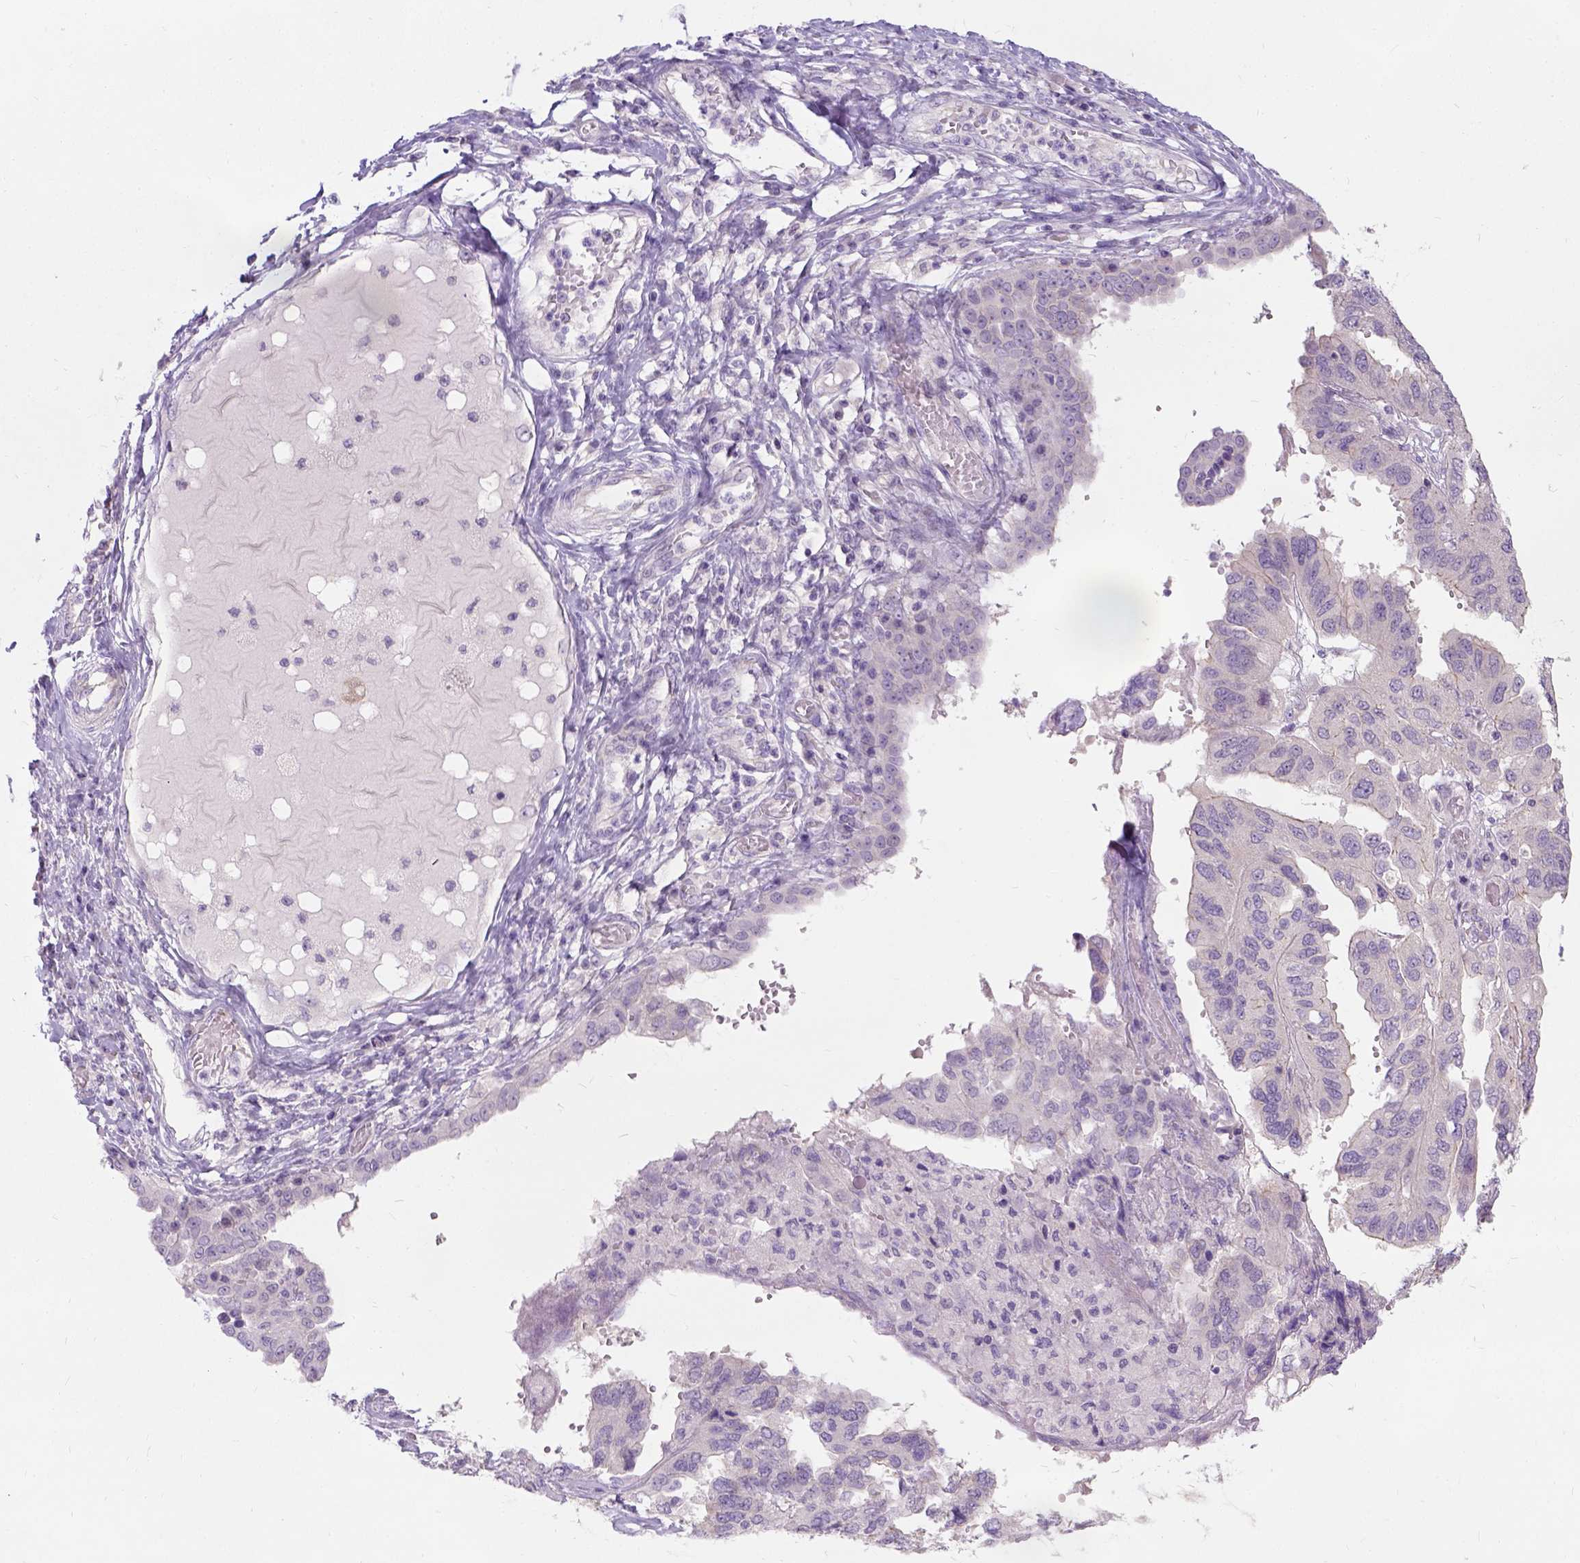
{"staining": {"intensity": "negative", "quantity": "none", "location": "none"}, "tissue": "ovarian cancer", "cell_type": "Tumor cells", "image_type": "cancer", "snomed": [{"axis": "morphology", "description": "Cystadenocarcinoma, serous, NOS"}, {"axis": "topography", "description": "Ovary"}], "caption": "A high-resolution micrograph shows IHC staining of ovarian cancer (serous cystadenocarcinoma), which displays no significant staining in tumor cells.", "gene": "C20orf144", "patient": {"sex": "female", "age": 79}}